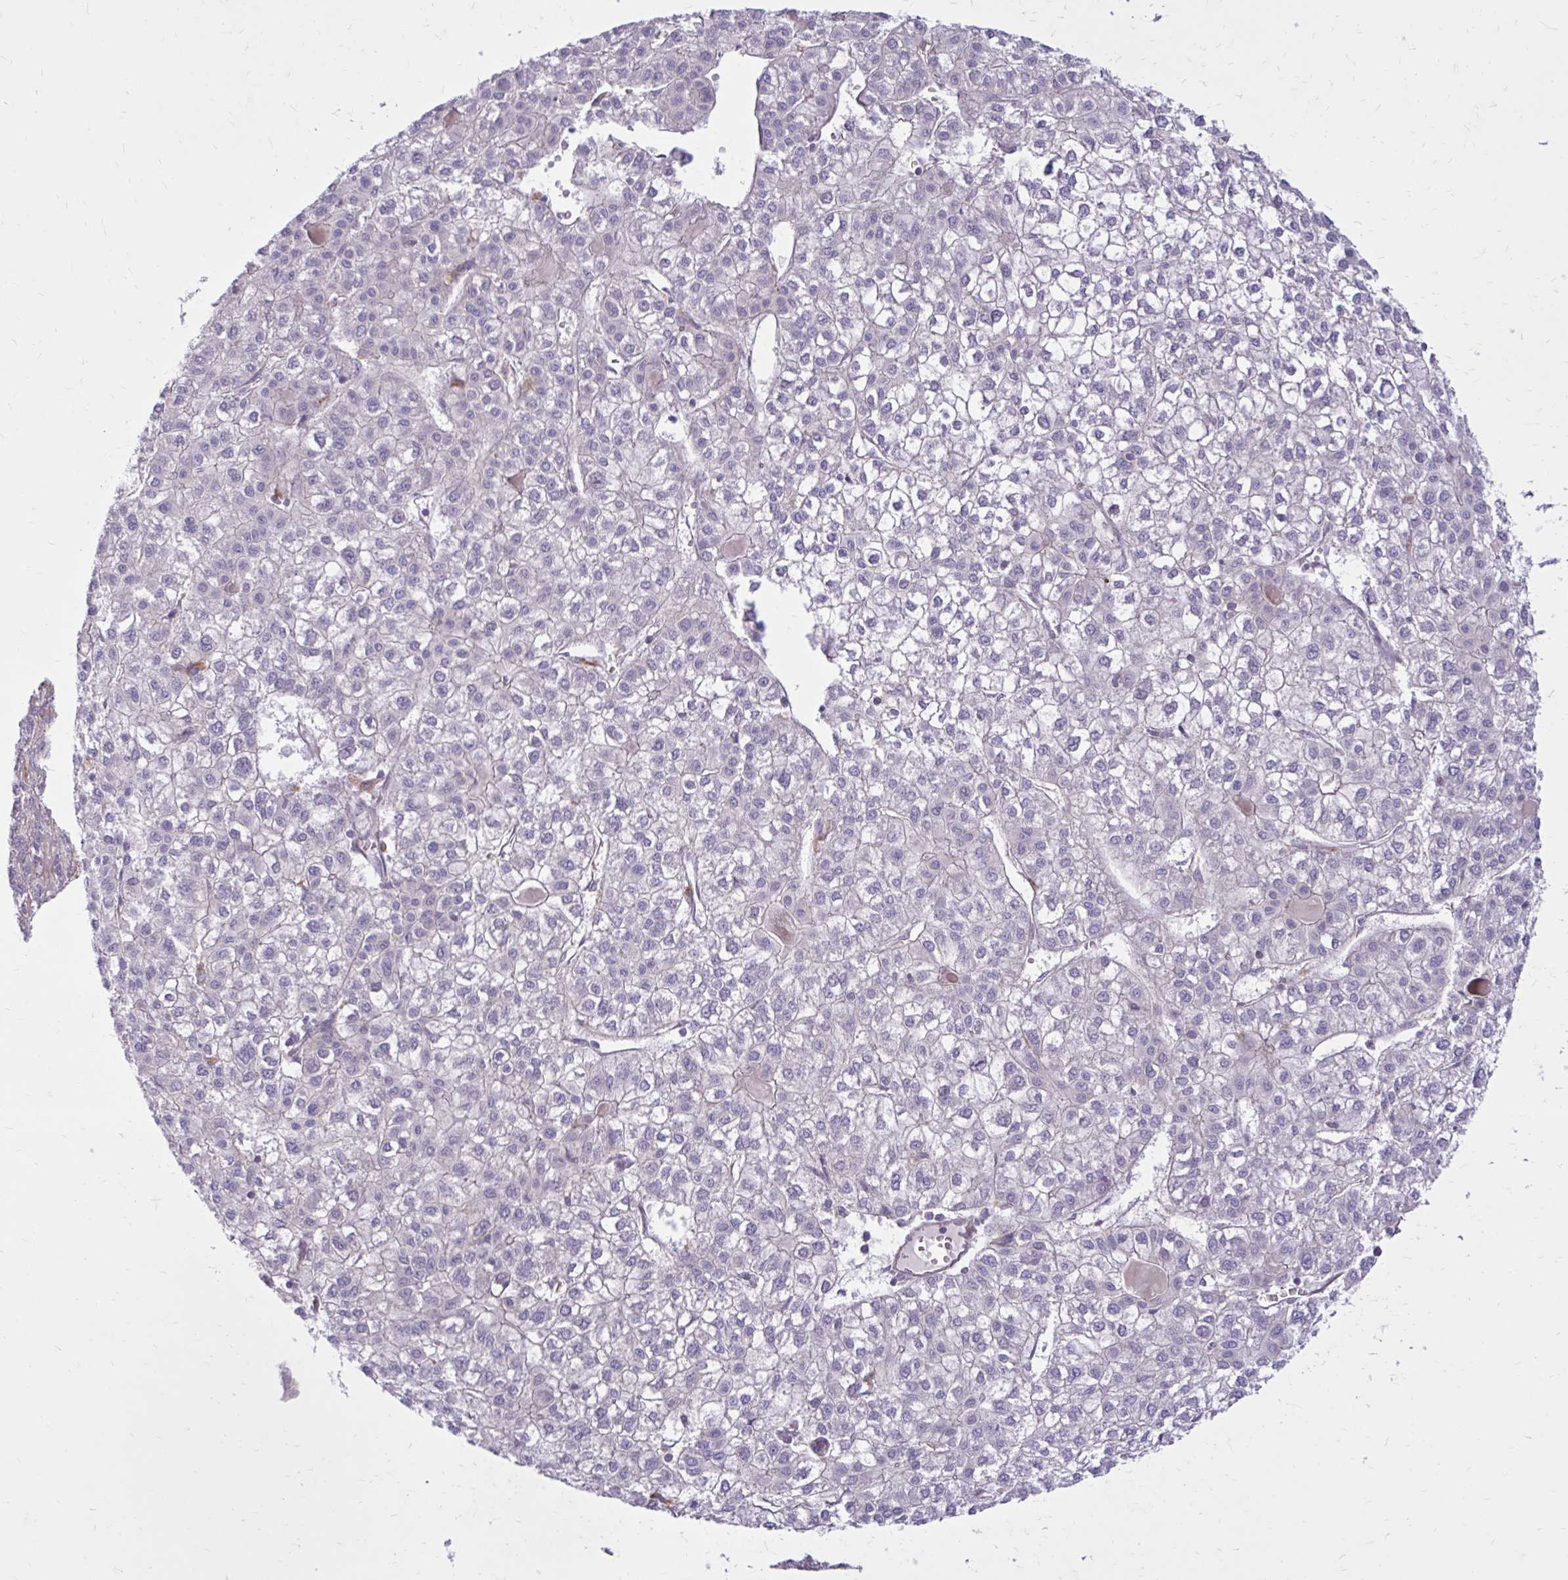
{"staining": {"intensity": "negative", "quantity": "none", "location": "none"}, "tissue": "liver cancer", "cell_type": "Tumor cells", "image_type": "cancer", "snomed": [{"axis": "morphology", "description": "Carcinoma, Hepatocellular, NOS"}, {"axis": "topography", "description": "Liver"}], "caption": "Immunohistochemistry (IHC) histopathology image of neoplastic tissue: liver cancer (hepatocellular carcinoma) stained with DAB (3,3'-diaminobenzidine) demonstrates no significant protein positivity in tumor cells.", "gene": "FAP", "patient": {"sex": "female", "age": 43}}